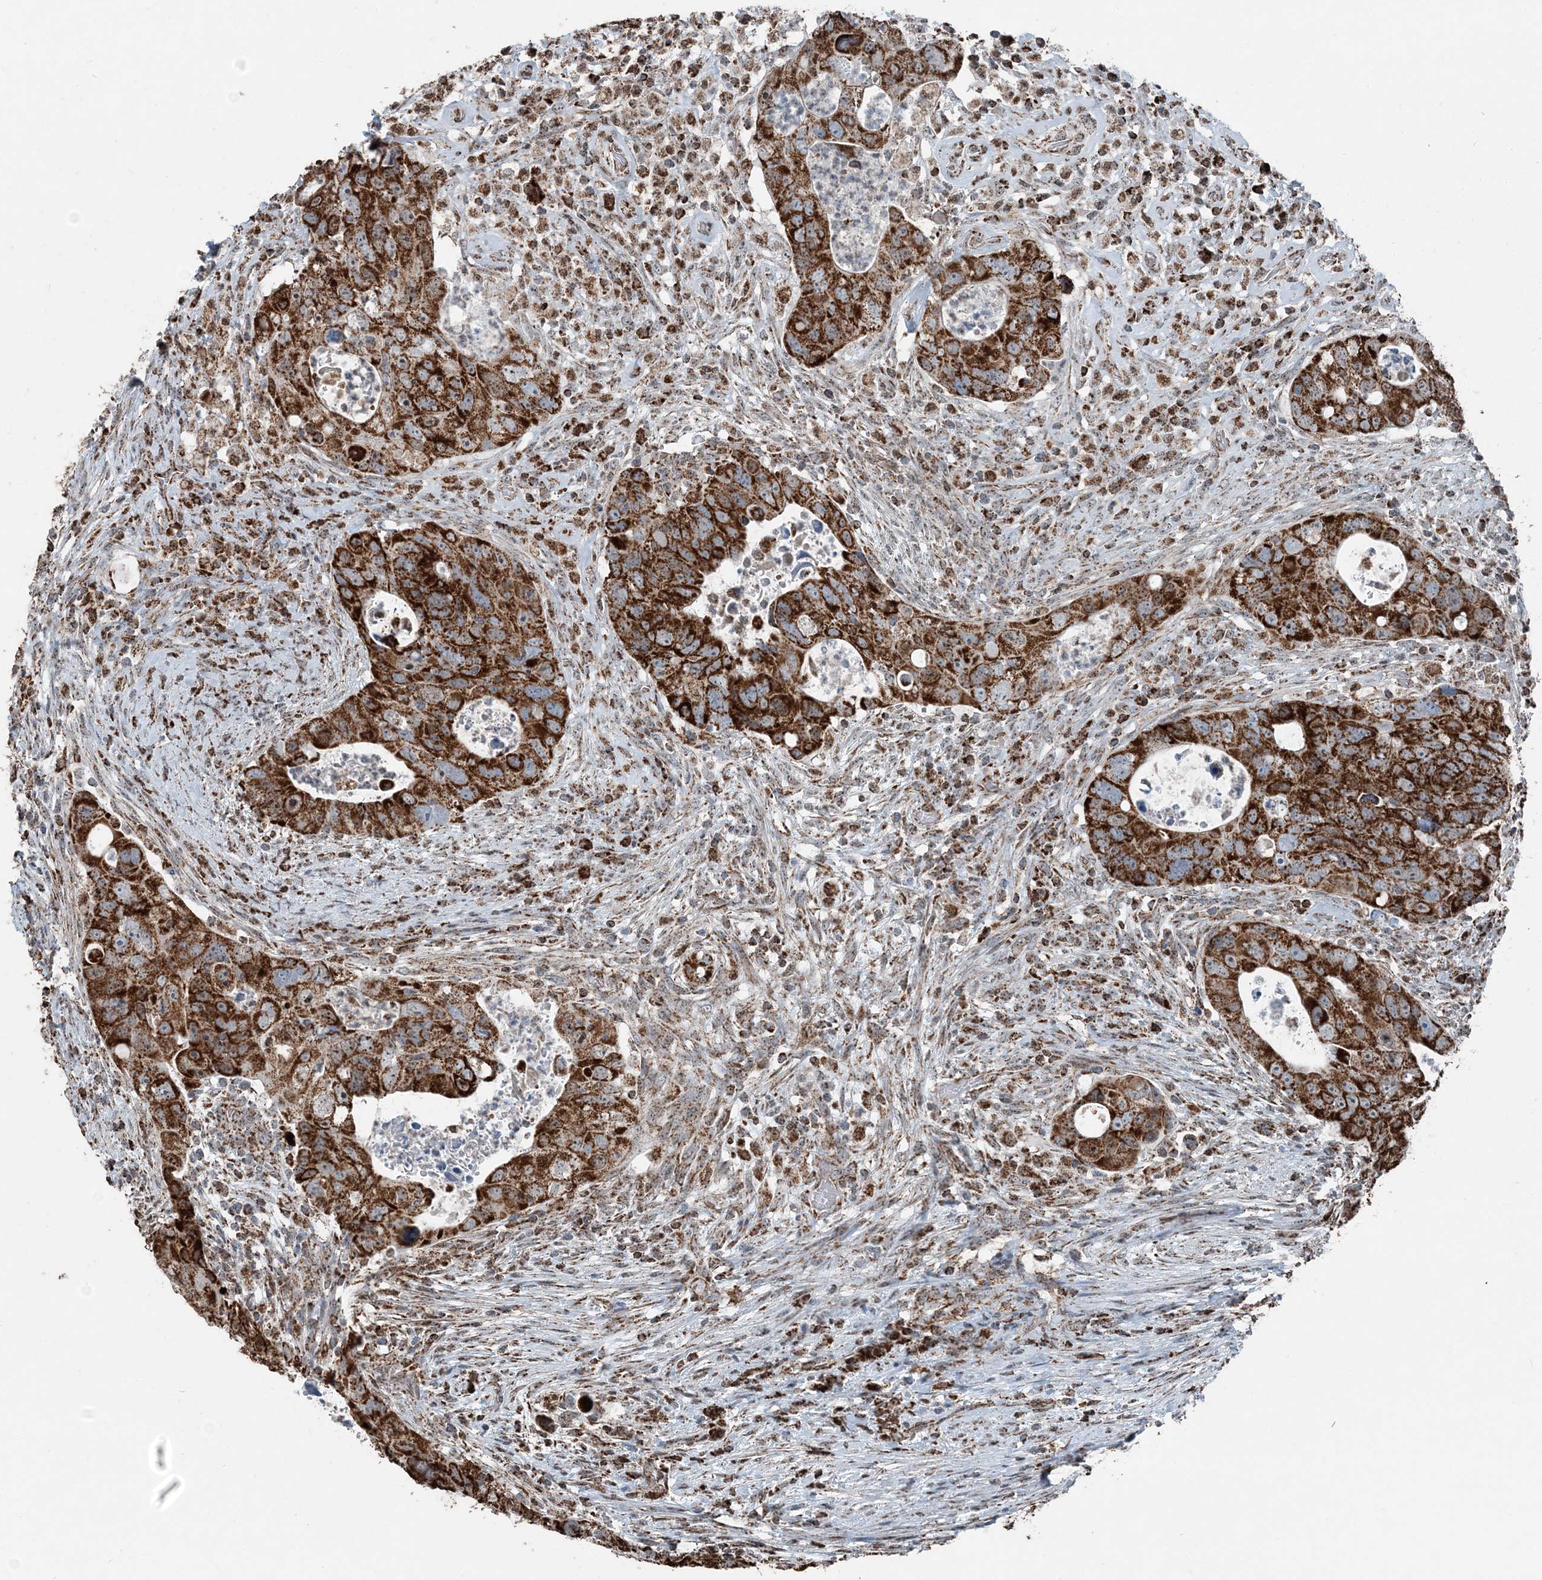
{"staining": {"intensity": "strong", "quantity": ">75%", "location": "cytoplasmic/membranous"}, "tissue": "colorectal cancer", "cell_type": "Tumor cells", "image_type": "cancer", "snomed": [{"axis": "morphology", "description": "Adenocarcinoma, NOS"}, {"axis": "topography", "description": "Rectum"}], "caption": "Colorectal cancer (adenocarcinoma) tissue displays strong cytoplasmic/membranous positivity in approximately >75% of tumor cells, visualized by immunohistochemistry.", "gene": "SUCLG1", "patient": {"sex": "male", "age": 59}}